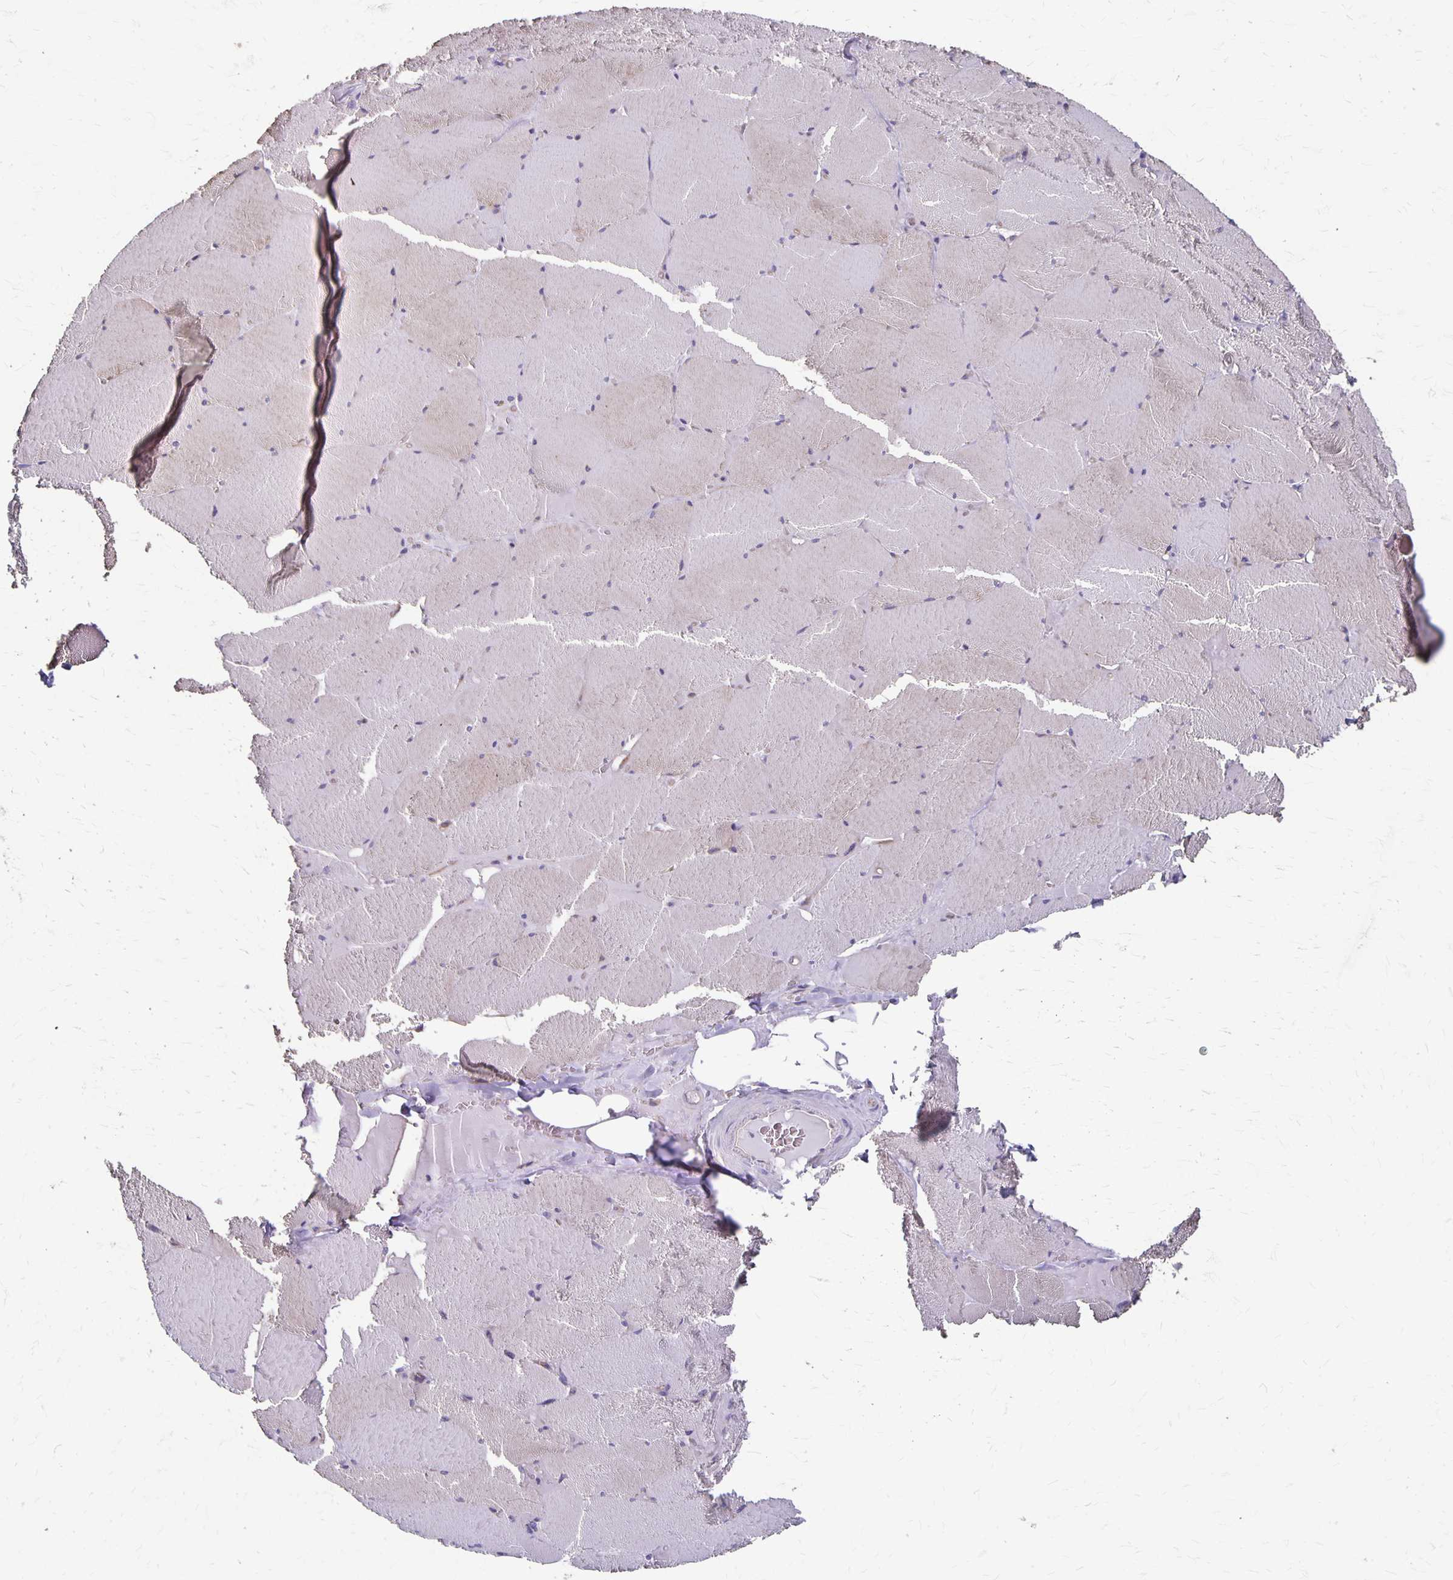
{"staining": {"intensity": "moderate", "quantity": "<25%", "location": "cytoplasmic/membranous"}, "tissue": "skeletal muscle", "cell_type": "Myocytes", "image_type": "normal", "snomed": [{"axis": "morphology", "description": "Normal tissue, NOS"}, {"axis": "topography", "description": "Skeletal muscle"}, {"axis": "topography", "description": "Head-Neck"}], "caption": "IHC (DAB) staining of unremarkable skeletal muscle displays moderate cytoplasmic/membranous protein staining in approximately <25% of myocytes.", "gene": "PPP1R3E", "patient": {"sex": "male", "age": 66}}